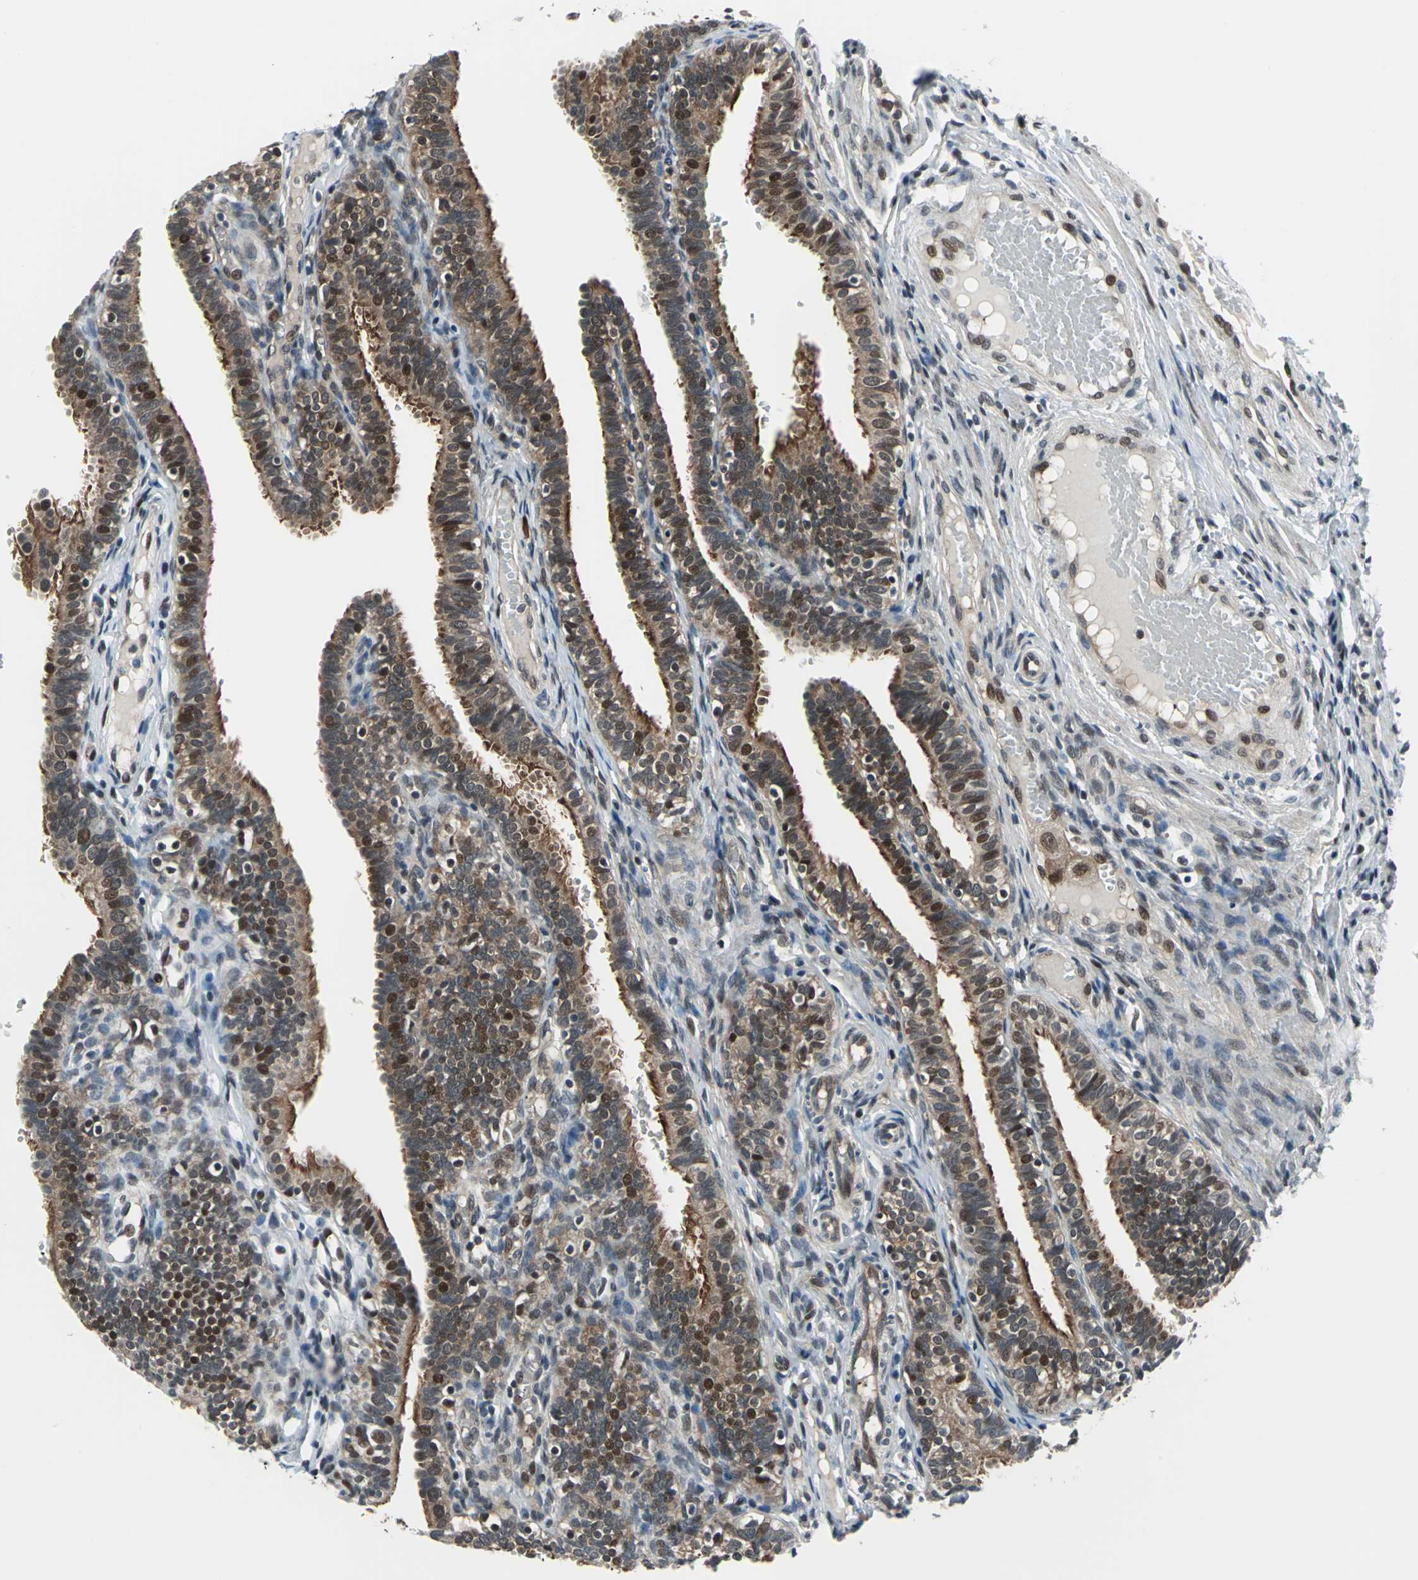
{"staining": {"intensity": "strong", "quantity": ">75%", "location": "cytoplasmic/membranous,nuclear"}, "tissue": "fallopian tube", "cell_type": "Glandular cells", "image_type": "normal", "snomed": [{"axis": "morphology", "description": "Normal tissue, NOS"}, {"axis": "topography", "description": "Fallopian tube"}, {"axis": "topography", "description": "Placenta"}], "caption": "DAB immunohistochemical staining of benign human fallopian tube shows strong cytoplasmic/membranous,nuclear protein positivity in about >75% of glandular cells. (Stains: DAB in brown, nuclei in blue, Microscopy: brightfield microscopy at high magnification).", "gene": "POLR3K", "patient": {"sex": "female", "age": 34}}